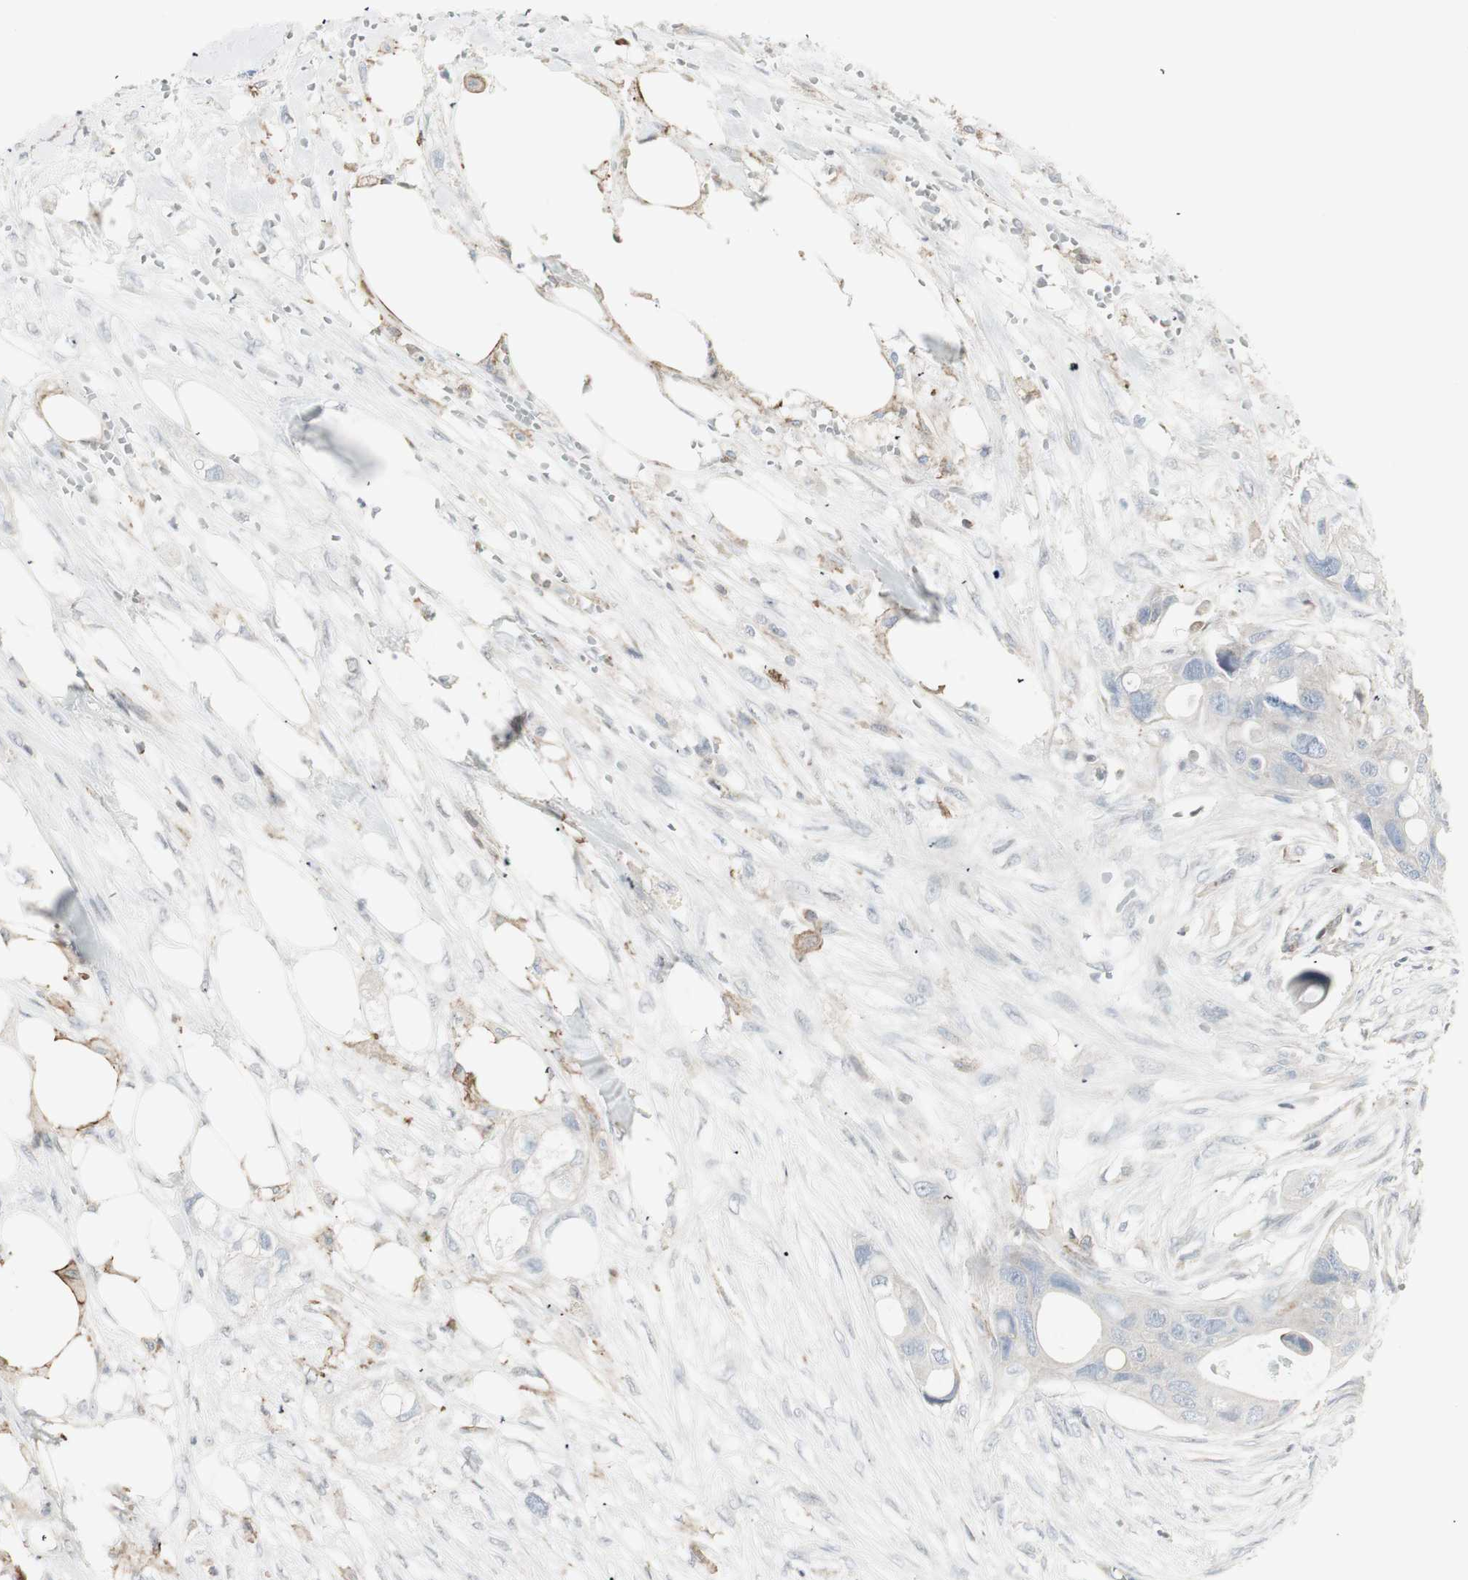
{"staining": {"intensity": "negative", "quantity": "none", "location": "none"}, "tissue": "colorectal cancer", "cell_type": "Tumor cells", "image_type": "cancer", "snomed": [{"axis": "morphology", "description": "Adenocarcinoma, NOS"}, {"axis": "topography", "description": "Colon"}], "caption": "Immunohistochemical staining of colorectal cancer (adenocarcinoma) demonstrates no significant positivity in tumor cells. The staining was performed using DAB to visualize the protein expression in brown, while the nuclei were stained in blue with hematoxylin (Magnification: 20x).", "gene": "MAP4K4", "patient": {"sex": "female", "age": 57}}